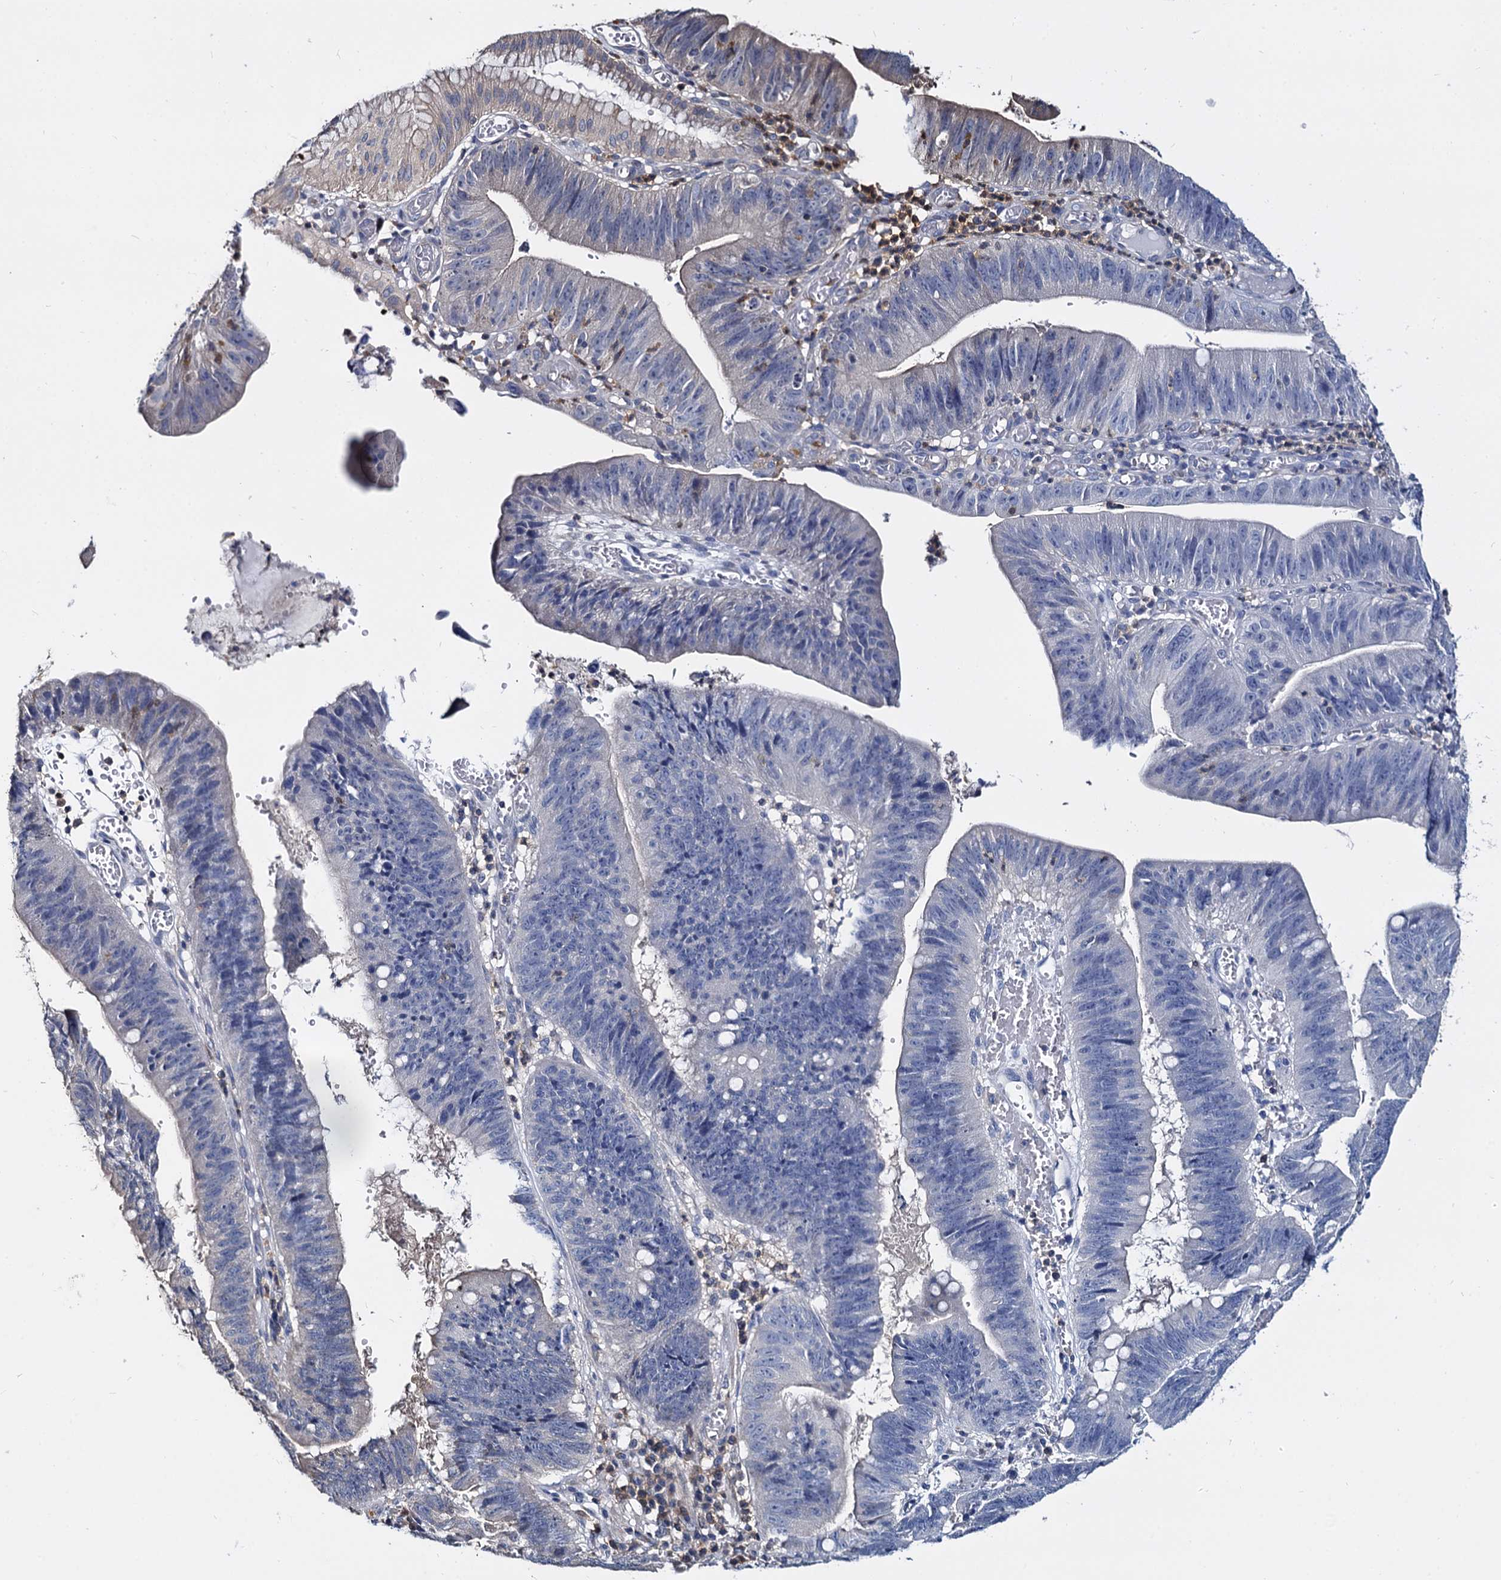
{"staining": {"intensity": "negative", "quantity": "none", "location": "none"}, "tissue": "stomach cancer", "cell_type": "Tumor cells", "image_type": "cancer", "snomed": [{"axis": "morphology", "description": "Adenocarcinoma, NOS"}, {"axis": "topography", "description": "Stomach"}], "caption": "This is a image of immunohistochemistry staining of stomach cancer (adenocarcinoma), which shows no staining in tumor cells. The staining is performed using DAB brown chromogen with nuclei counter-stained in using hematoxylin.", "gene": "ANKRD13A", "patient": {"sex": "male", "age": 59}}